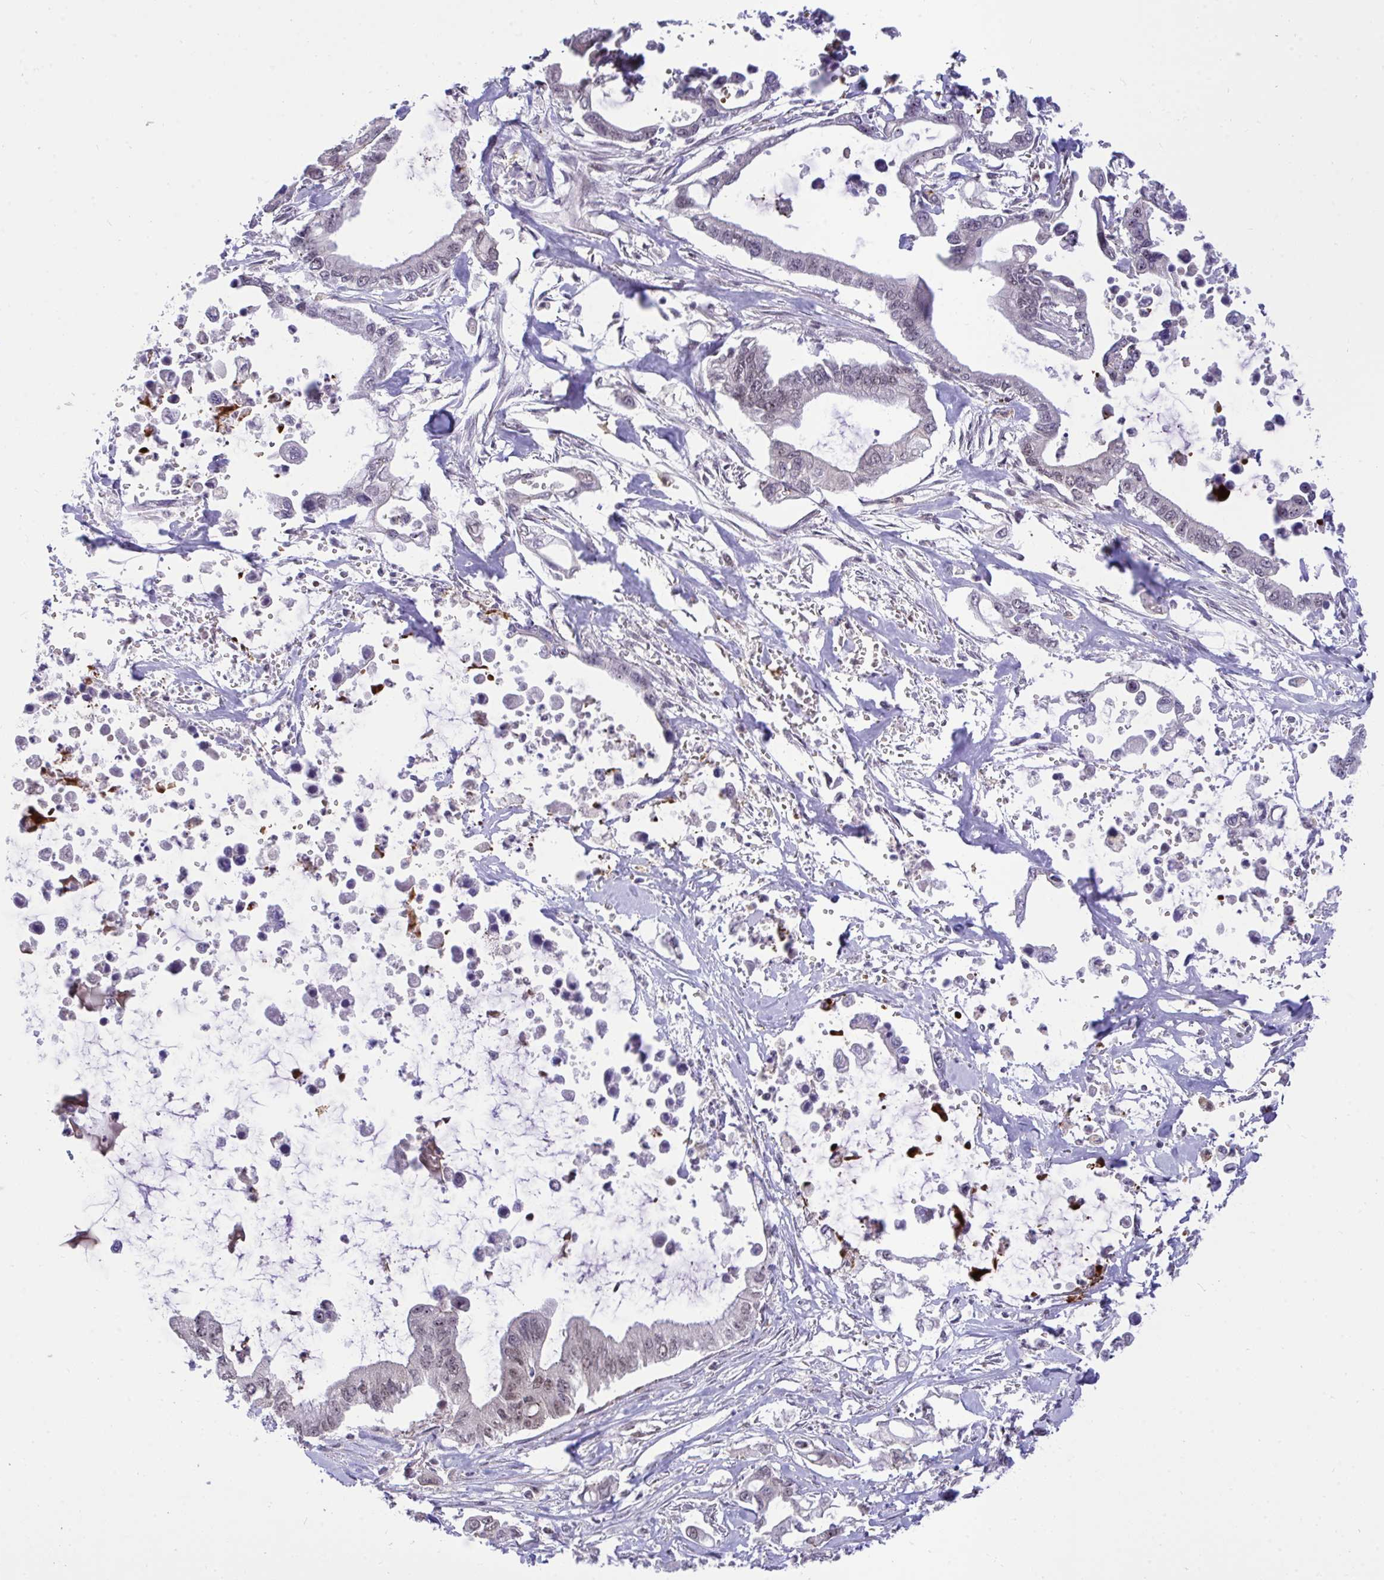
{"staining": {"intensity": "negative", "quantity": "none", "location": "none"}, "tissue": "pancreatic cancer", "cell_type": "Tumor cells", "image_type": "cancer", "snomed": [{"axis": "morphology", "description": "Adenocarcinoma, NOS"}, {"axis": "topography", "description": "Pancreas"}], "caption": "Immunohistochemical staining of pancreatic adenocarcinoma displays no significant staining in tumor cells.", "gene": "PPP1CA", "patient": {"sex": "male", "age": 61}}